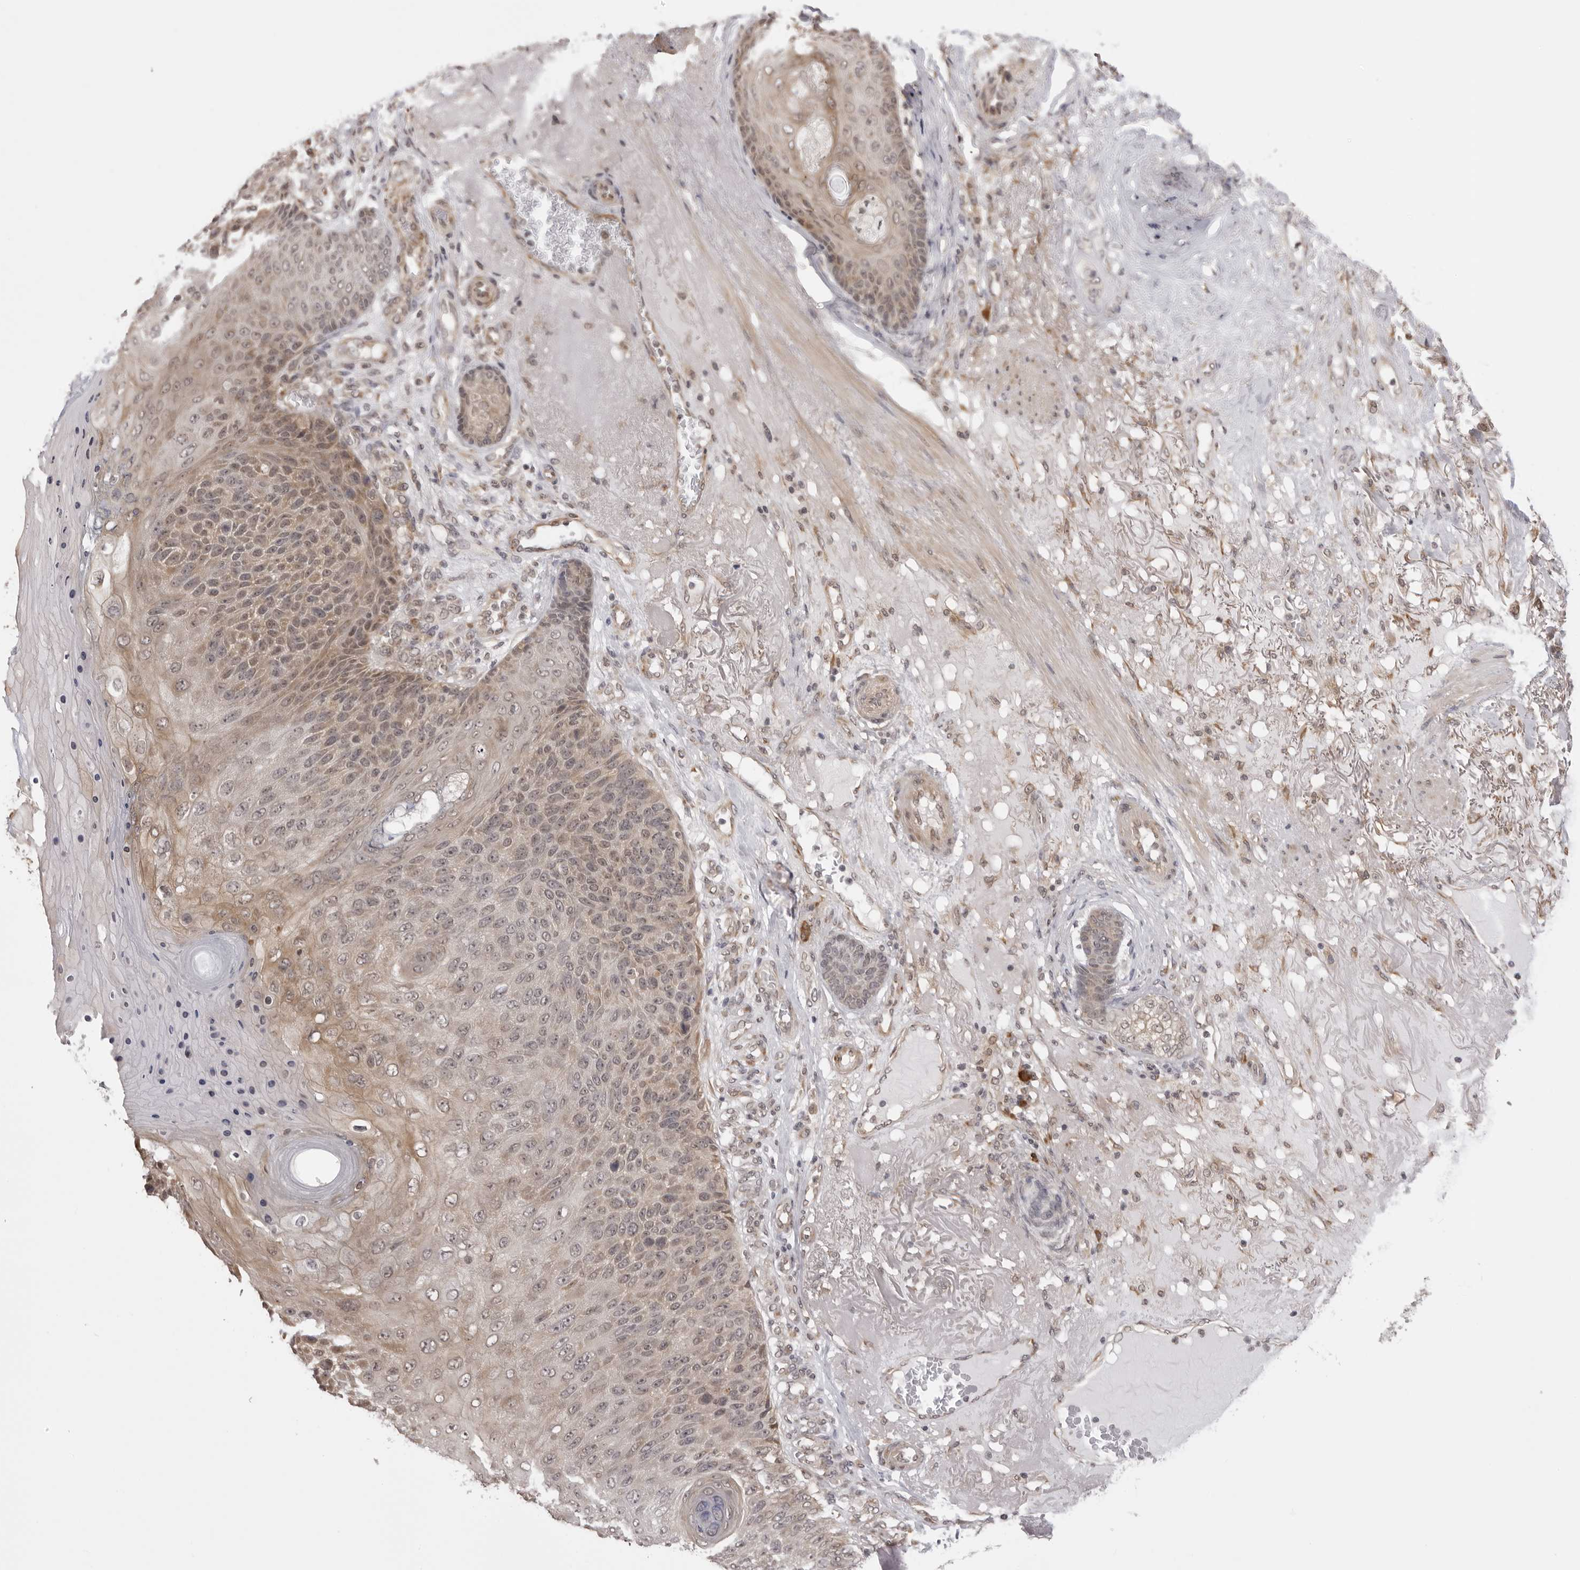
{"staining": {"intensity": "weak", "quantity": "25%-75%", "location": "cytoplasmic/membranous"}, "tissue": "skin cancer", "cell_type": "Tumor cells", "image_type": "cancer", "snomed": [{"axis": "morphology", "description": "Squamous cell carcinoma, NOS"}, {"axis": "topography", "description": "Skin"}], "caption": "IHC of human skin cancer shows low levels of weak cytoplasmic/membranous expression in approximately 25%-75% of tumor cells.", "gene": "ZC3H11A", "patient": {"sex": "female", "age": 88}}